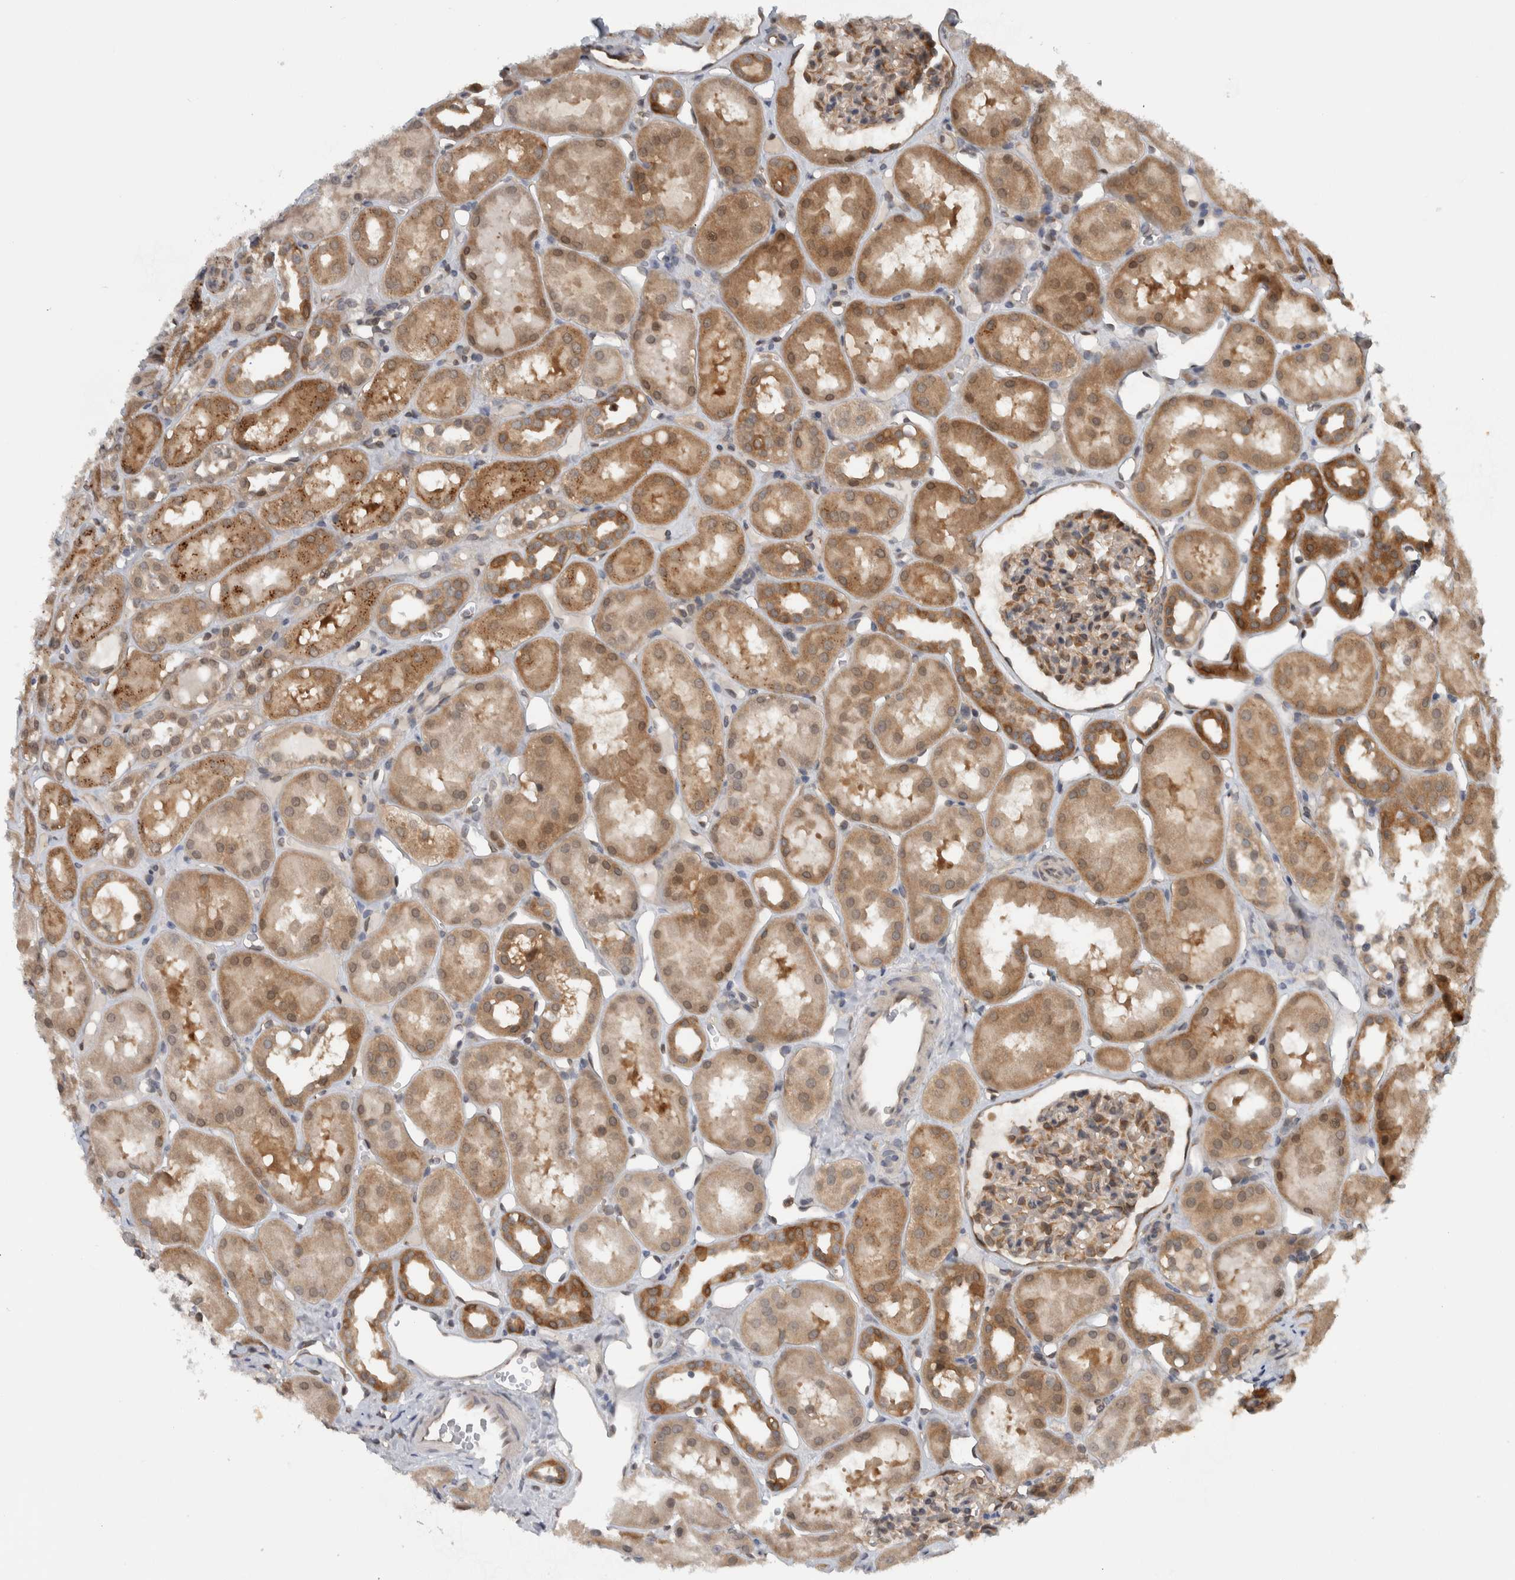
{"staining": {"intensity": "moderate", "quantity": "<25%", "location": "cytoplasmic/membranous"}, "tissue": "kidney", "cell_type": "Cells in glomeruli", "image_type": "normal", "snomed": [{"axis": "morphology", "description": "Normal tissue, NOS"}, {"axis": "topography", "description": "Kidney"}], "caption": "Immunohistochemistry (DAB (3,3'-diaminobenzidine)) staining of benign kidney reveals moderate cytoplasmic/membranous protein positivity in approximately <25% of cells in glomeruli. (IHC, brightfield microscopy, high magnification).", "gene": "CCDC43", "patient": {"sex": "male", "age": 16}}